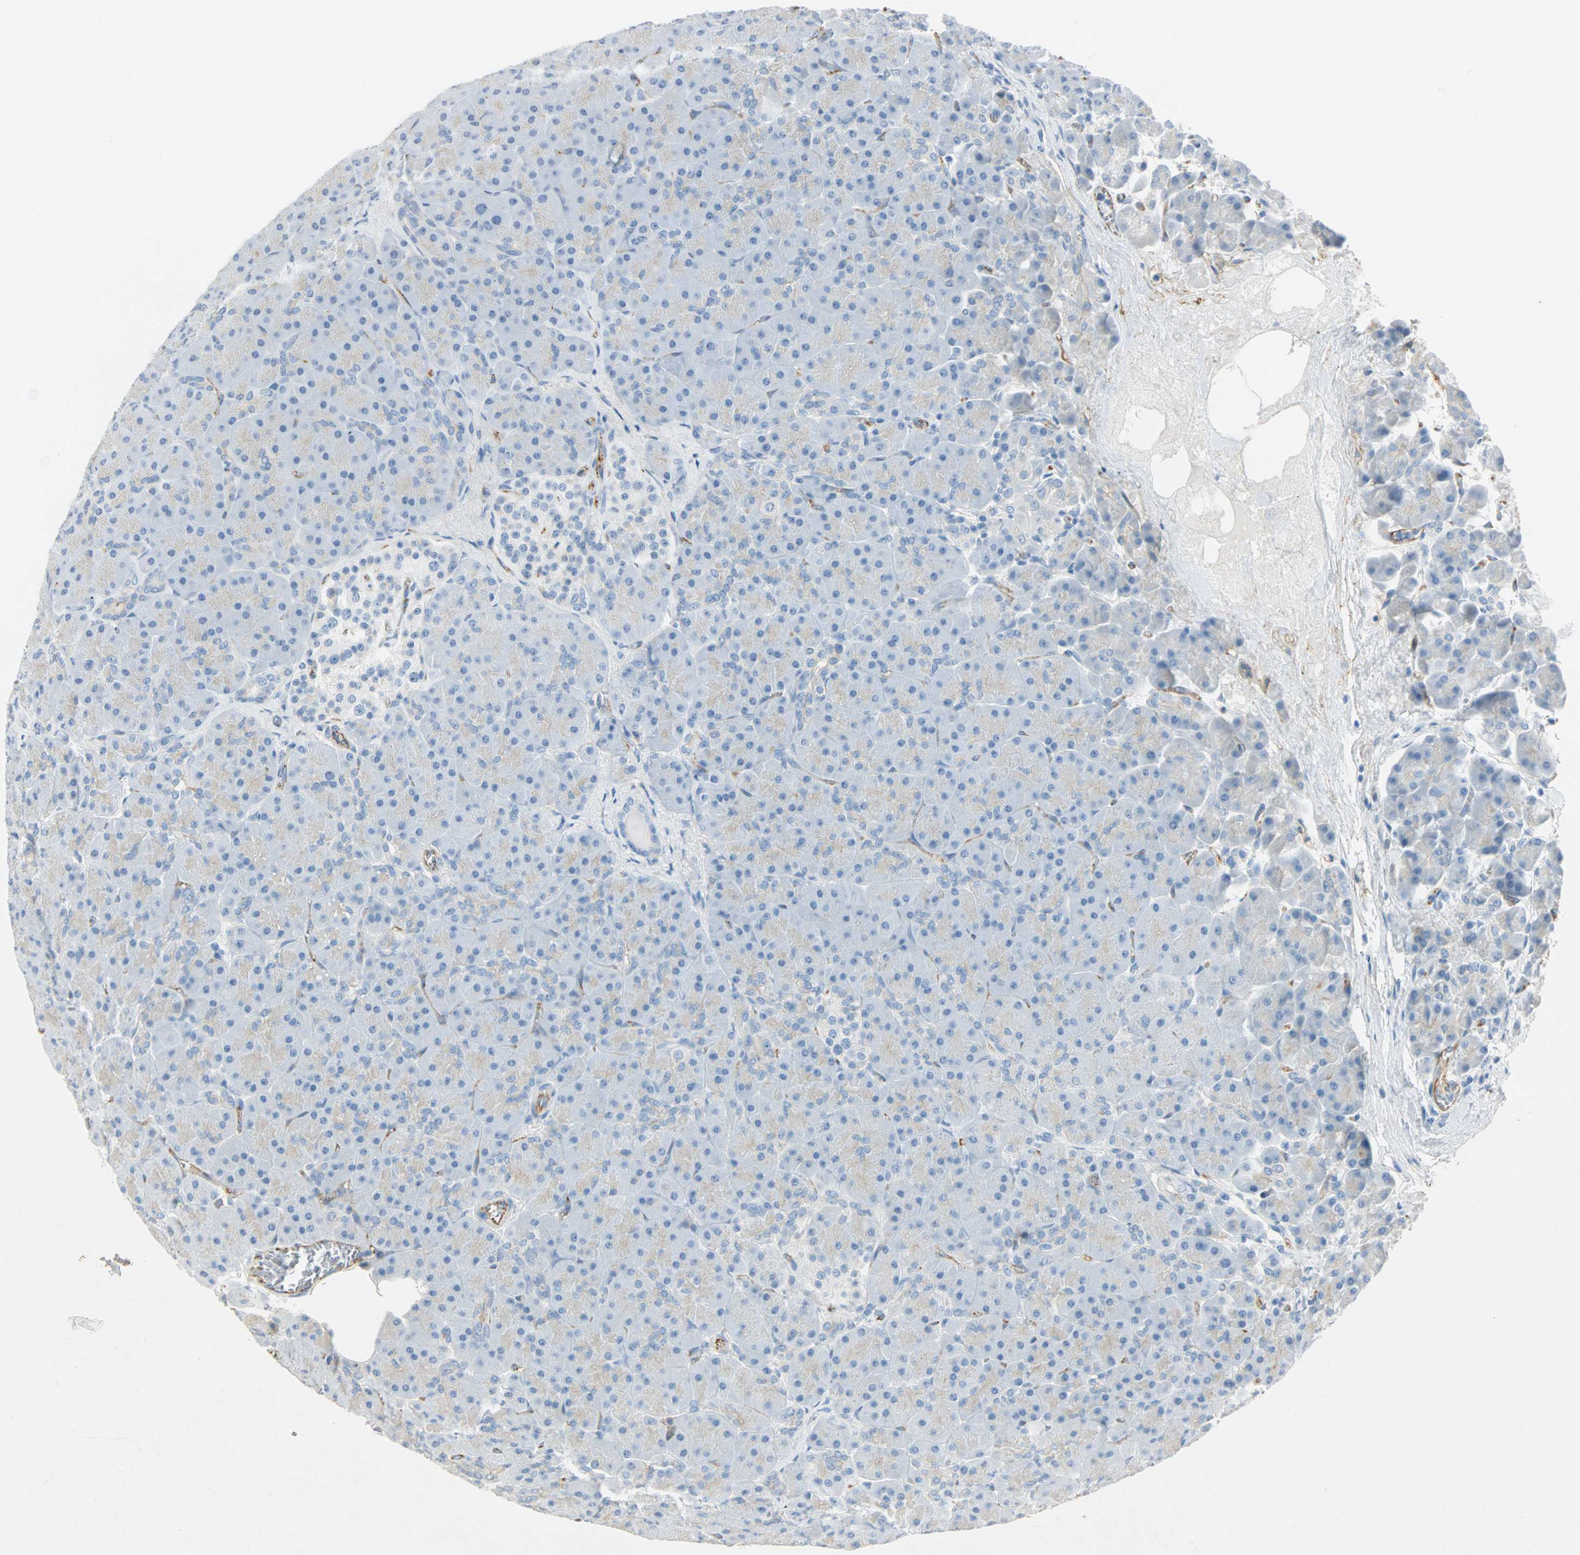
{"staining": {"intensity": "weak", "quantity": ">75%", "location": "cytoplasmic/membranous"}, "tissue": "pancreas", "cell_type": "Exocrine glandular cells", "image_type": "normal", "snomed": [{"axis": "morphology", "description": "Normal tissue, NOS"}, {"axis": "topography", "description": "Pancreas"}], "caption": "Protein staining of benign pancreas demonstrates weak cytoplasmic/membranous positivity in about >75% of exocrine glandular cells.", "gene": "VPS9D1", "patient": {"sex": "male", "age": 66}}